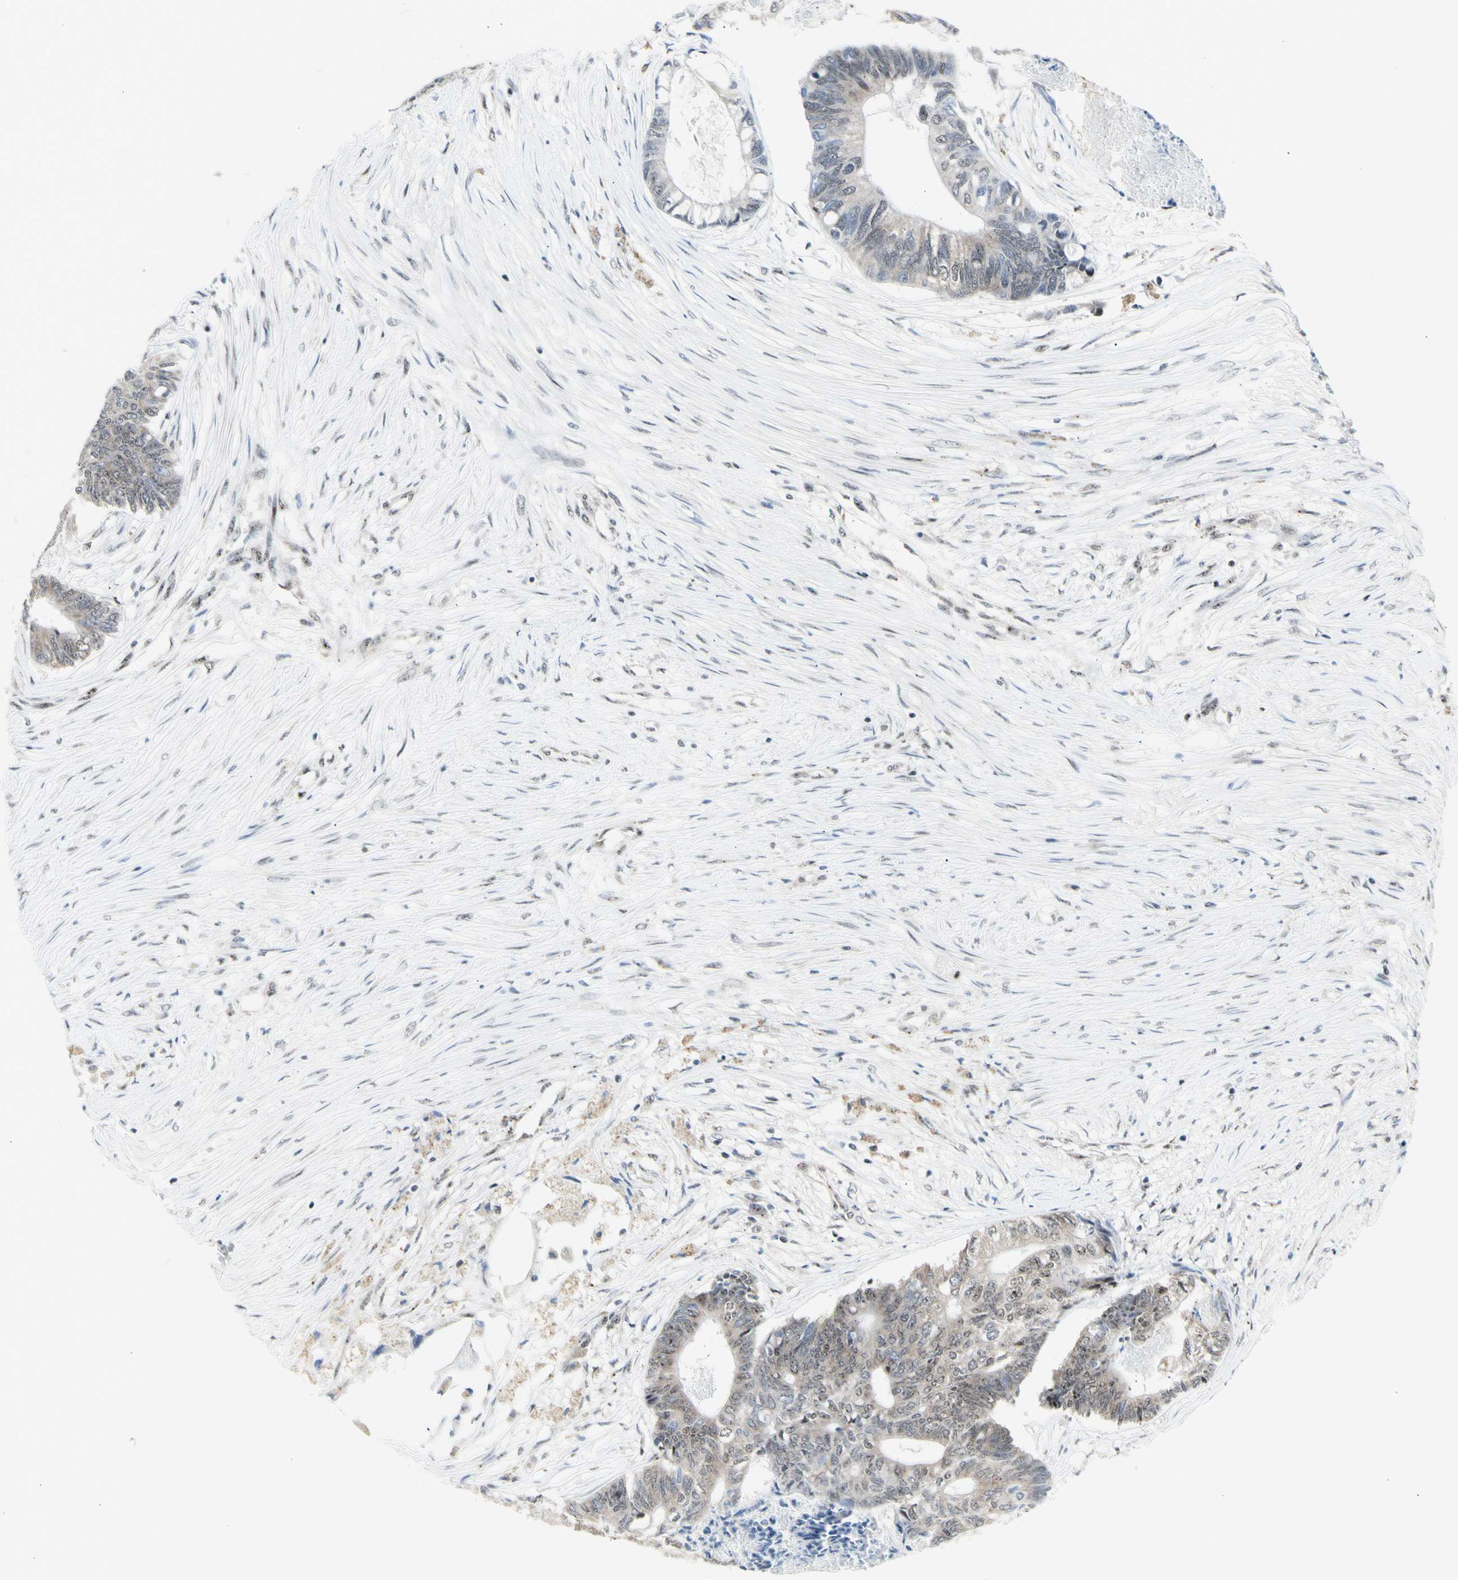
{"staining": {"intensity": "weak", "quantity": ">75%", "location": "cytoplasmic/membranous,nuclear"}, "tissue": "colorectal cancer", "cell_type": "Tumor cells", "image_type": "cancer", "snomed": [{"axis": "morphology", "description": "Adenocarcinoma, NOS"}, {"axis": "topography", "description": "Rectum"}], "caption": "Human colorectal adenocarcinoma stained with a protein marker displays weak staining in tumor cells.", "gene": "DHRS7B", "patient": {"sex": "male", "age": 63}}